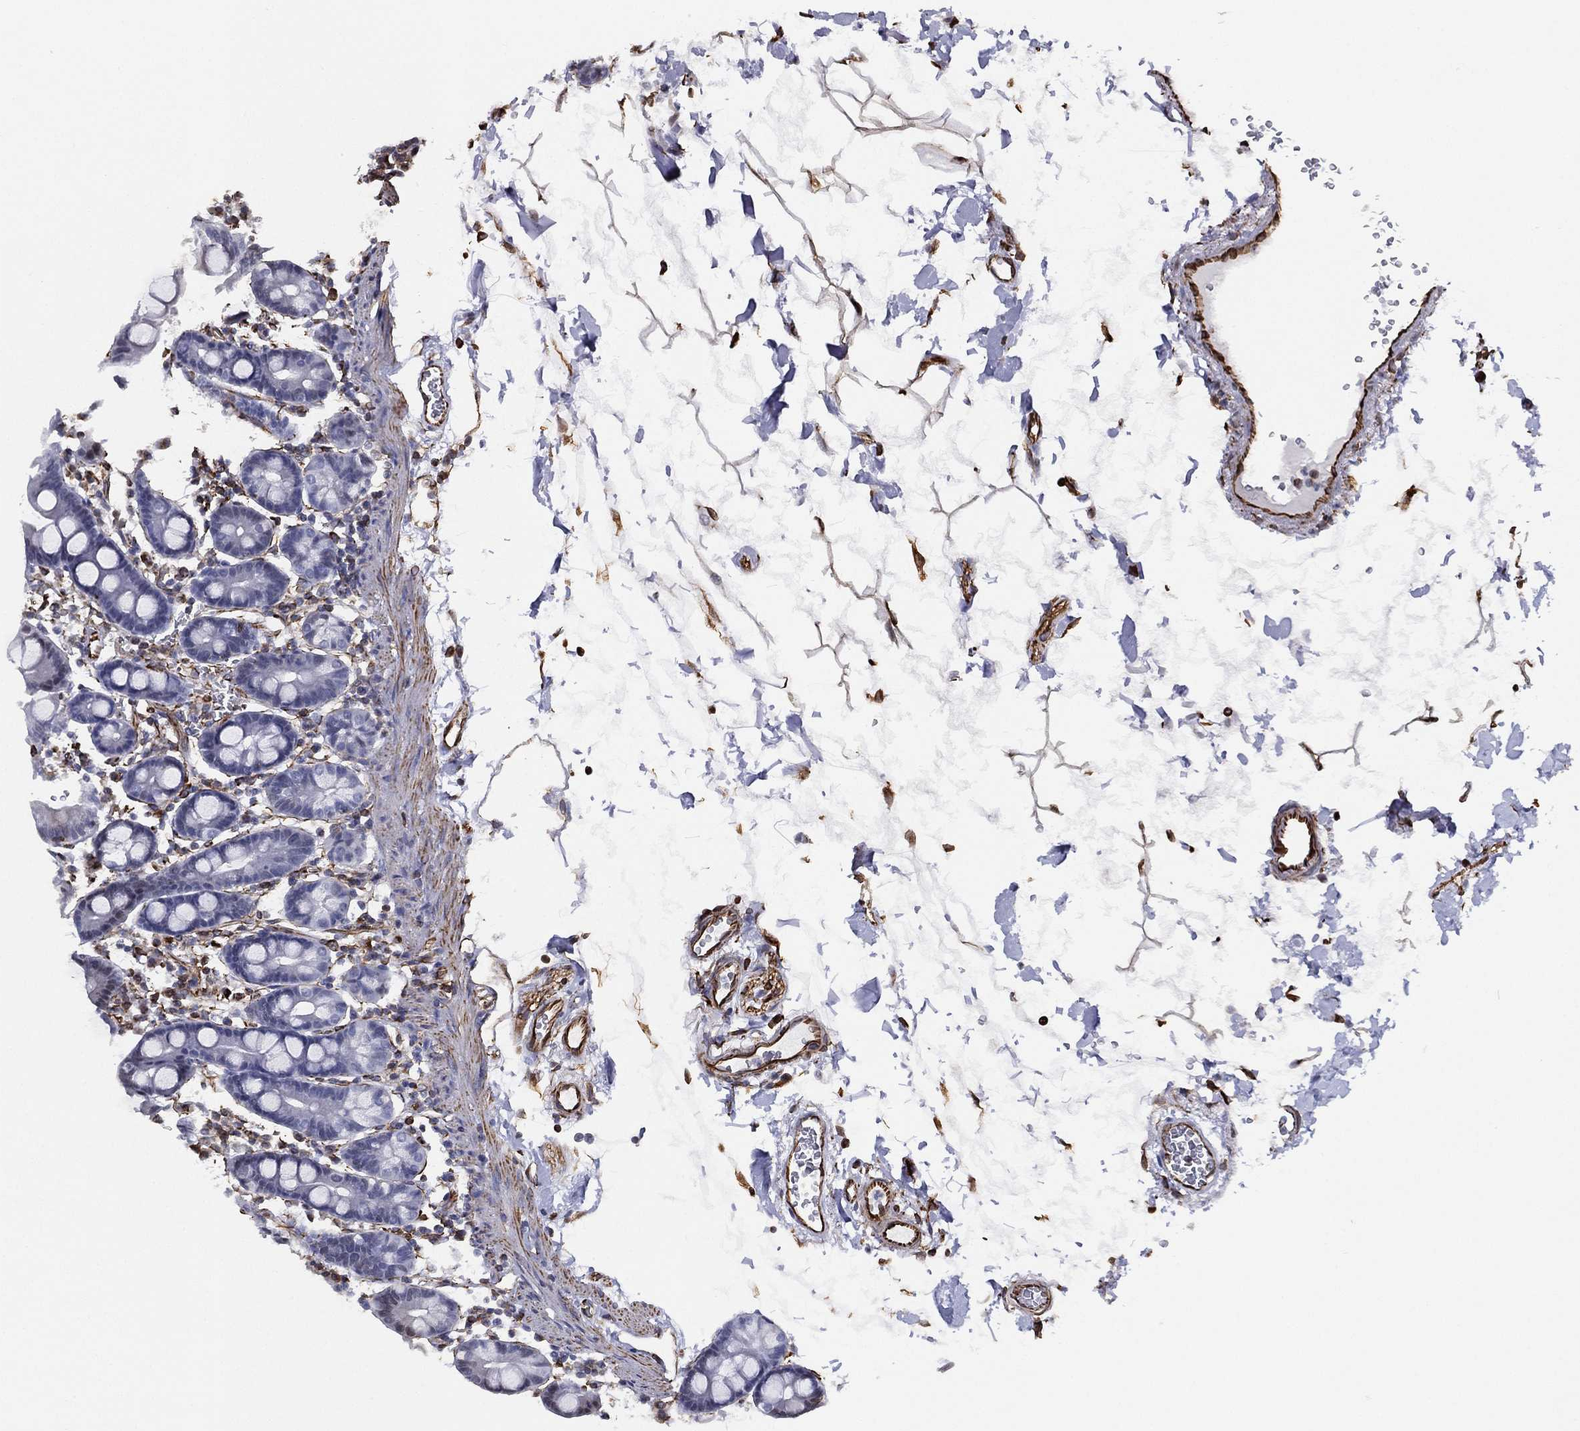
{"staining": {"intensity": "negative", "quantity": "none", "location": "none"}, "tissue": "duodenum", "cell_type": "Glandular cells", "image_type": "normal", "snomed": [{"axis": "morphology", "description": "Normal tissue, NOS"}, {"axis": "topography", "description": "Duodenum"}], "caption": "This is an immunohistochemistry (IHC) photomicrograph of benign duodenum. There is no staining in glandular cells.", "gene": "MAS1", "patient": {"sex": "male", "age": 59}}